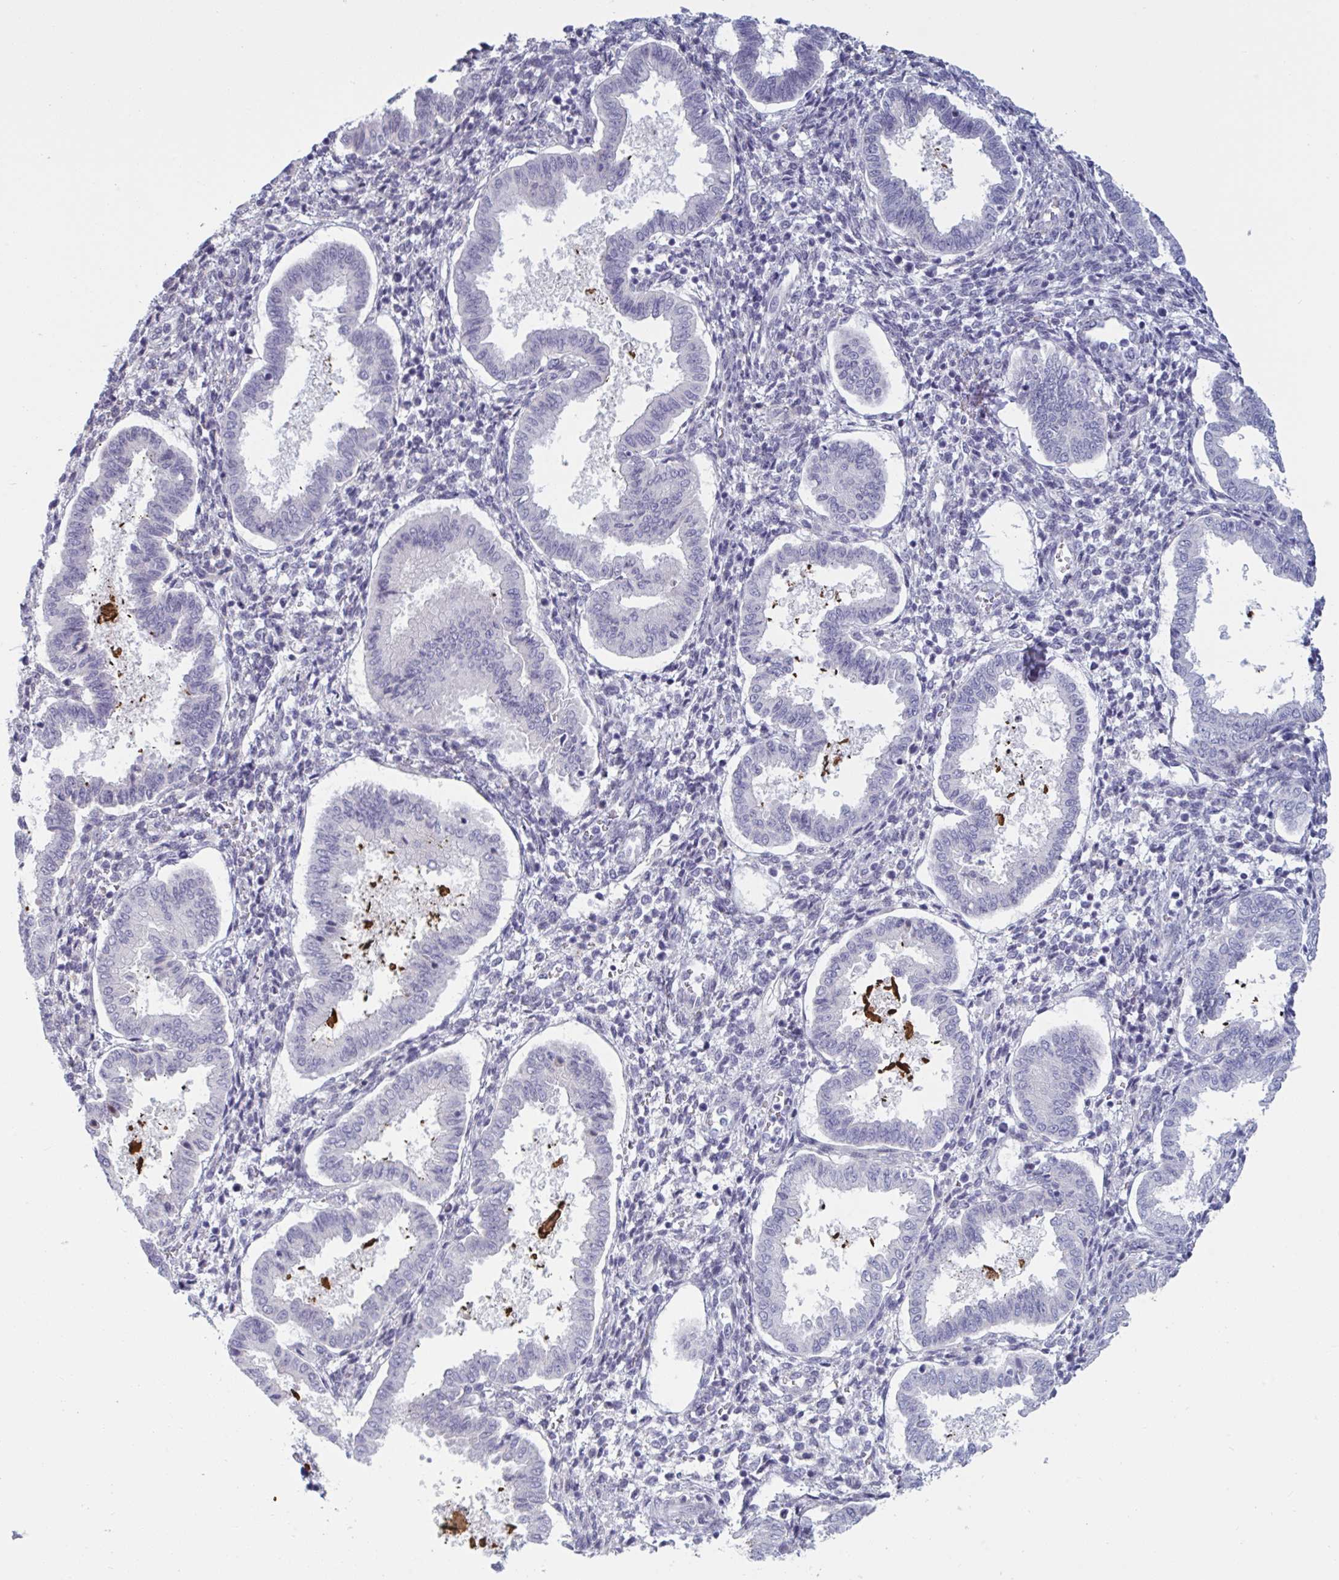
{"staining": {"intensity": "negative", "quantity": "none", "location": "none"}, "tissue": "endometrium", "cell_type": "Cells in endometrial stroma", "image_type": "normal", "snomed": [{"axis": "morphology", "description": "Normal tissue, NOS"}, {"axis": "topography", "description": "Endometrium"}], "caption": "IHC of normal human endometrium displays no positivity in cells in endometrial stroma.", "gene": "TCEAL8", "patient": {"sex": "female", "age": 24}}